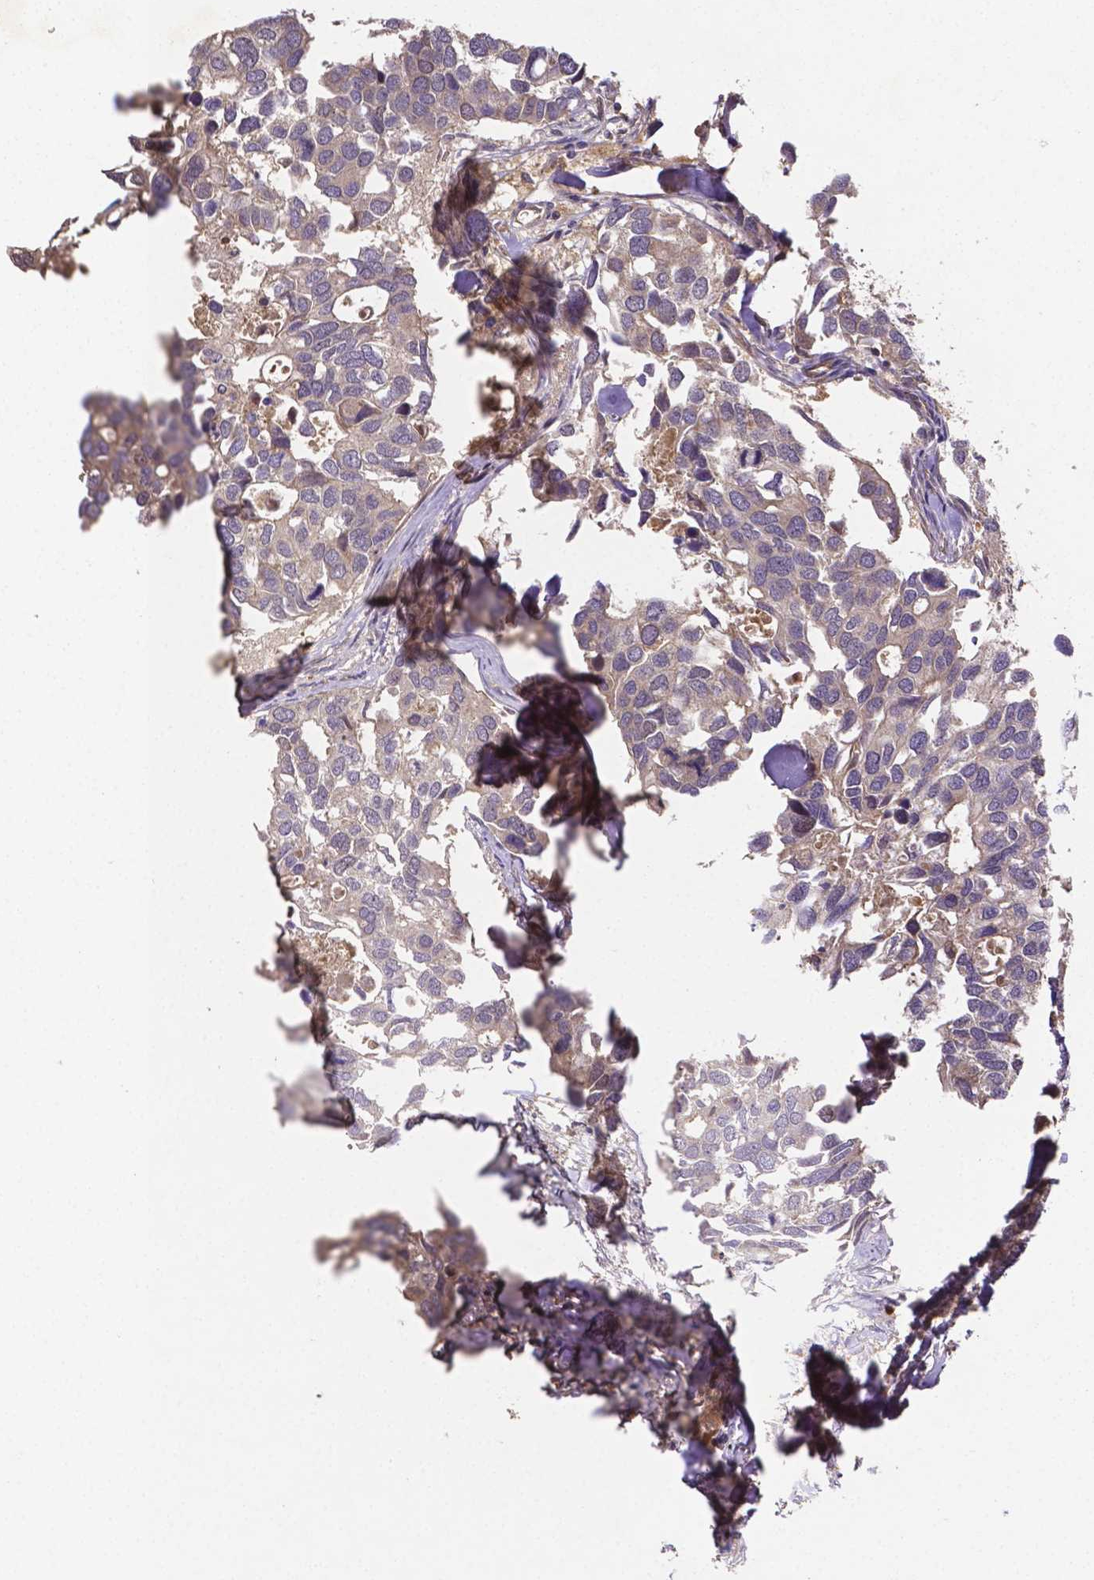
{"staining": {"intensity": "weak", "quantity": ">75%", "location": "cytoplasmic/membranous"}, "tissue": "breast cancer", "cell_type": "Tumor cells", "image_type": "cancer", "snomed": [{"axis": "morphology", "description": "Duct carcinoma"}, {"axis": "topography", "description": "Breast"}], "caption": "Immunohistochemical staining of breast cancer displays low levels of weak cytoplasmic/membranous staining in approximately >75% of tumor cells. (brown staining indicates protein expression, while blue staining denotes nuclei).", "gene": "RNF123", "patient": {"sex": "female", "age": 83}}